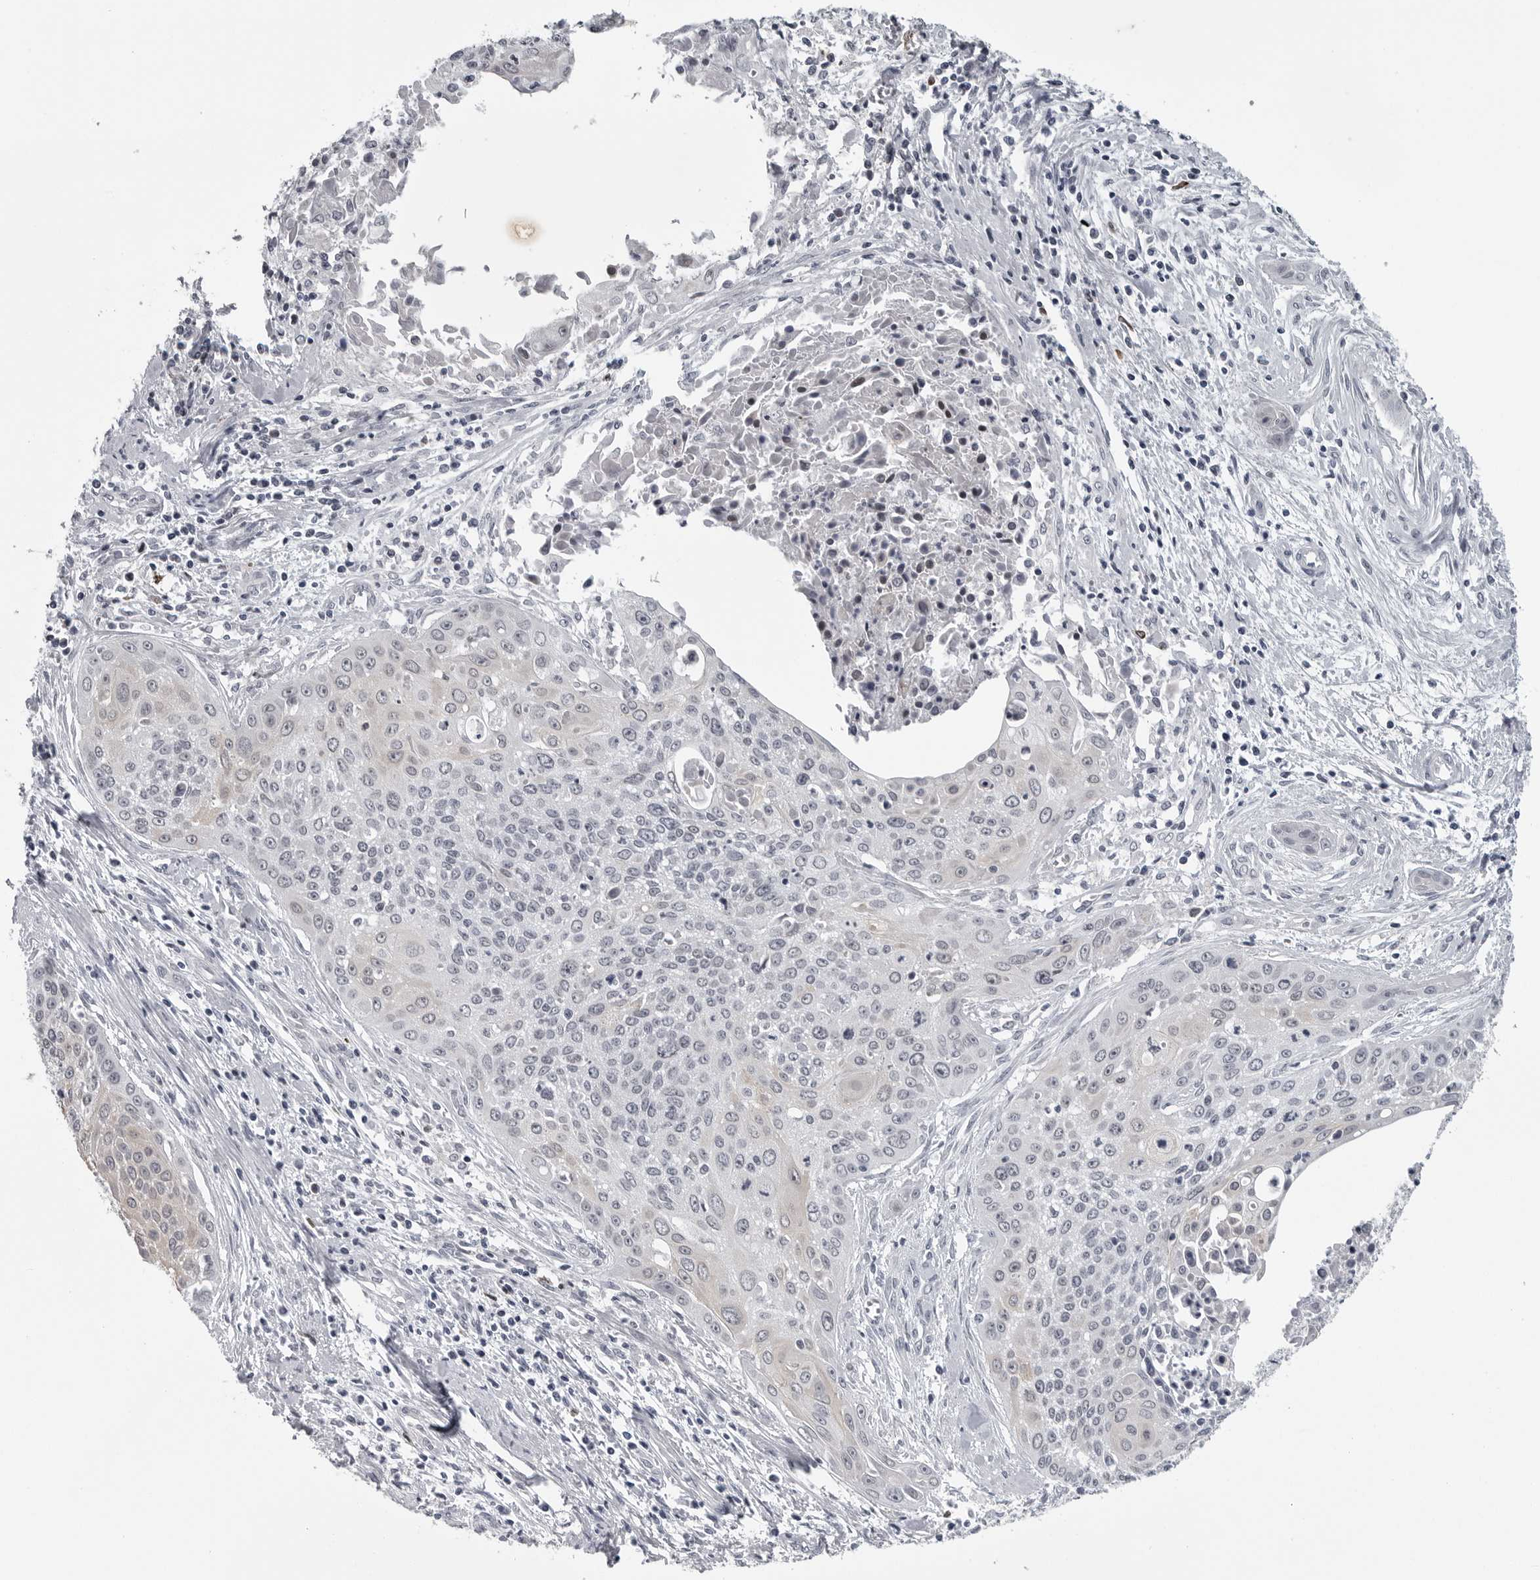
{"staining": {"intensity": "weak", "quantity": "<25%", "location": "cytoplasmic/membranous"}, "tissue": "cervical cancer", "cell_type": "Tumor cells", "image_type": "cancer", "snomed": [{"axis": "morphology", "description": "Squamous cell carcinoma, NOS"}, {"axis": "topography", "description": "Cervix"}], "caption": "The immunohistochemistry (IHC) micrograph has no significant expression in tumor cells of squamous cell carcinoma (cervical) tissue. (DAB (3,3'-diaminobenzidine) immunohistochemistry, high magnification).", "gene": "LYSMD1", "patient": {"sex": "female", "age": 55}}